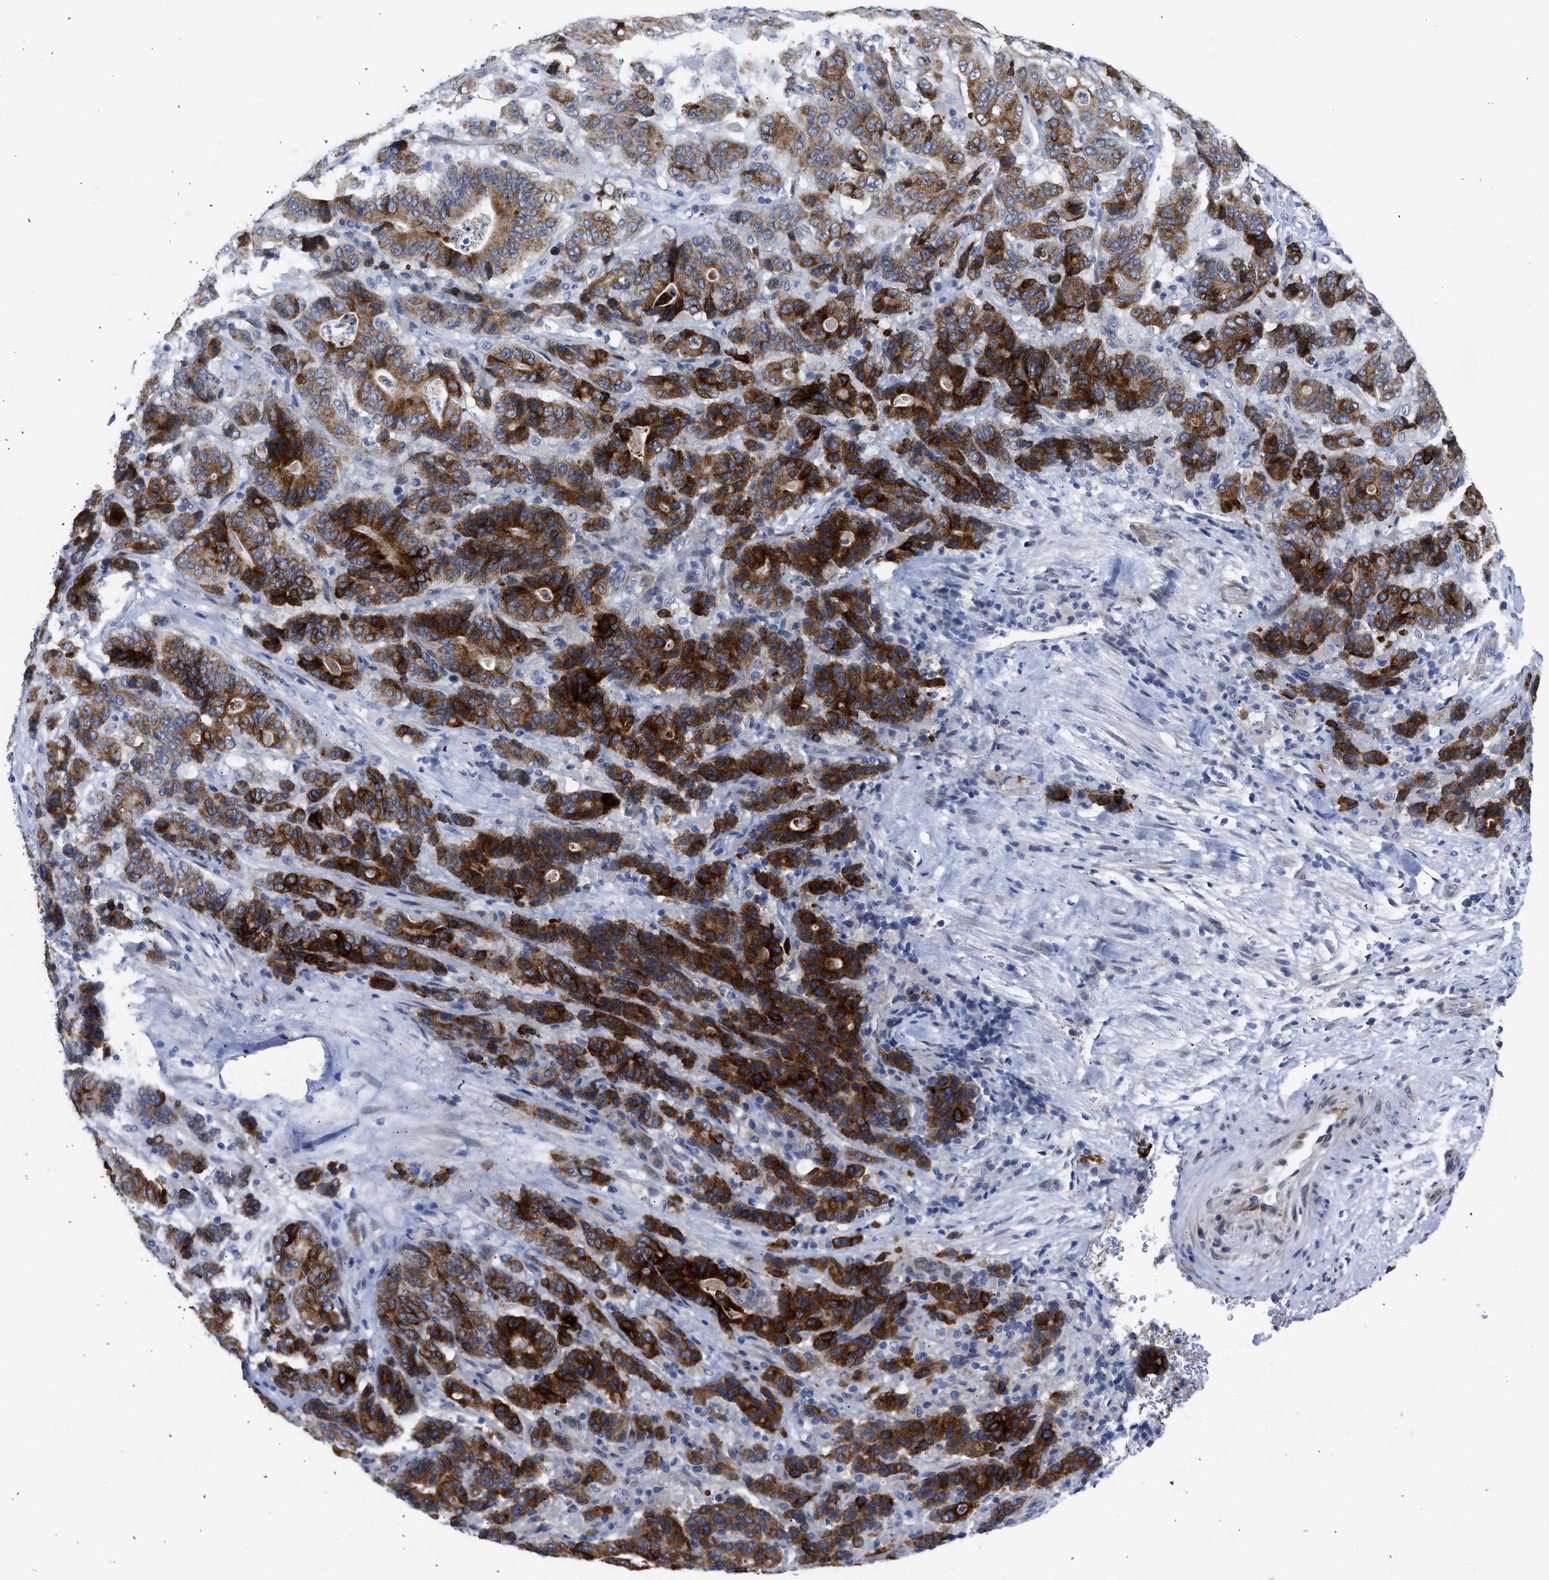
{"staining": {"intensity": "strong", "quantity": ">75%", "location": "cytoplasmic/membranous"}, "tissue": "stomach cancer", "cell_type": "Tumor cells", "image_type": "cancer", "snomed": [{"axis": "morphology", "description": "Adenocarcinoma, NOS"}, {"axis": "topography", "description": "Stomach"}], "caption": "Stomach cancer (adenocarcinoma) stained with DAB IHC shows high levels of strong cytoplasmic/membranous staining in approximately >75% of tumor cells.", "gene": "NUP35", "patient": {"sex": "female", "age": 73}}